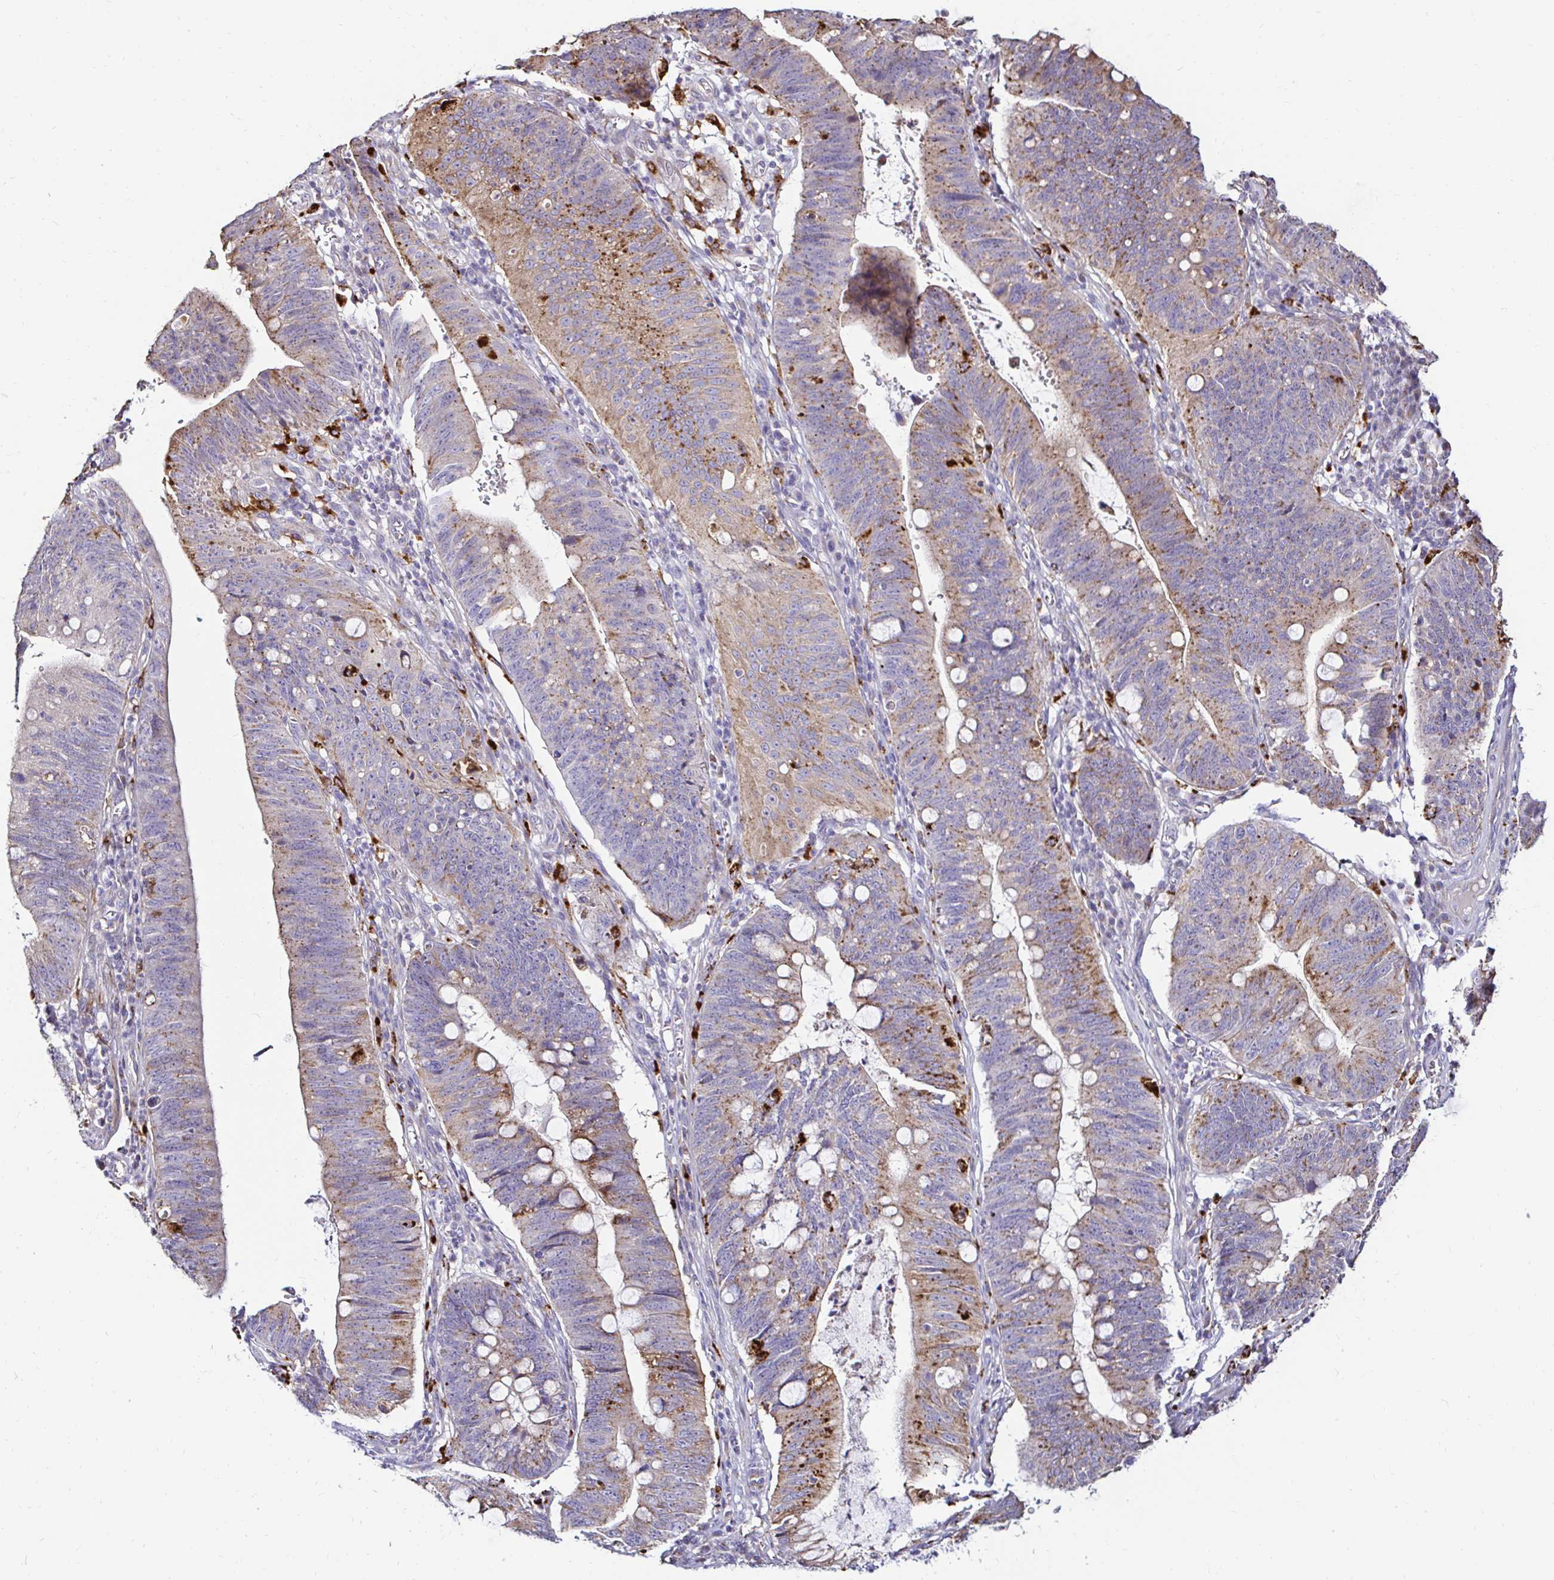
{"staining": {"intensity": "moderate", "quantity": "25%-75%", "location": "cytoplasmic/membranous"}, "tissue": "stomach cancer", "cell_type": "Tumor cells", "image_type": "cancer", "snomed": [{"axis": "morphology", "description": "Adenocarcinoma, NOS"}, {"axis": "topography", "description": "Stomach"}], "caption": "Immunohistochemistry (IHC) histopathology image of neoplastic tissue: adenocarcinoma (stomach) stained using IHC shows medium levels of moderate protein expression localized specifically in the cytoplasmic/membranous of tumor cells, appearing as a cytoplasmic/membranous brown color.", "gene": "GALNS", "patient": {"sex": "male", "age": 59}}